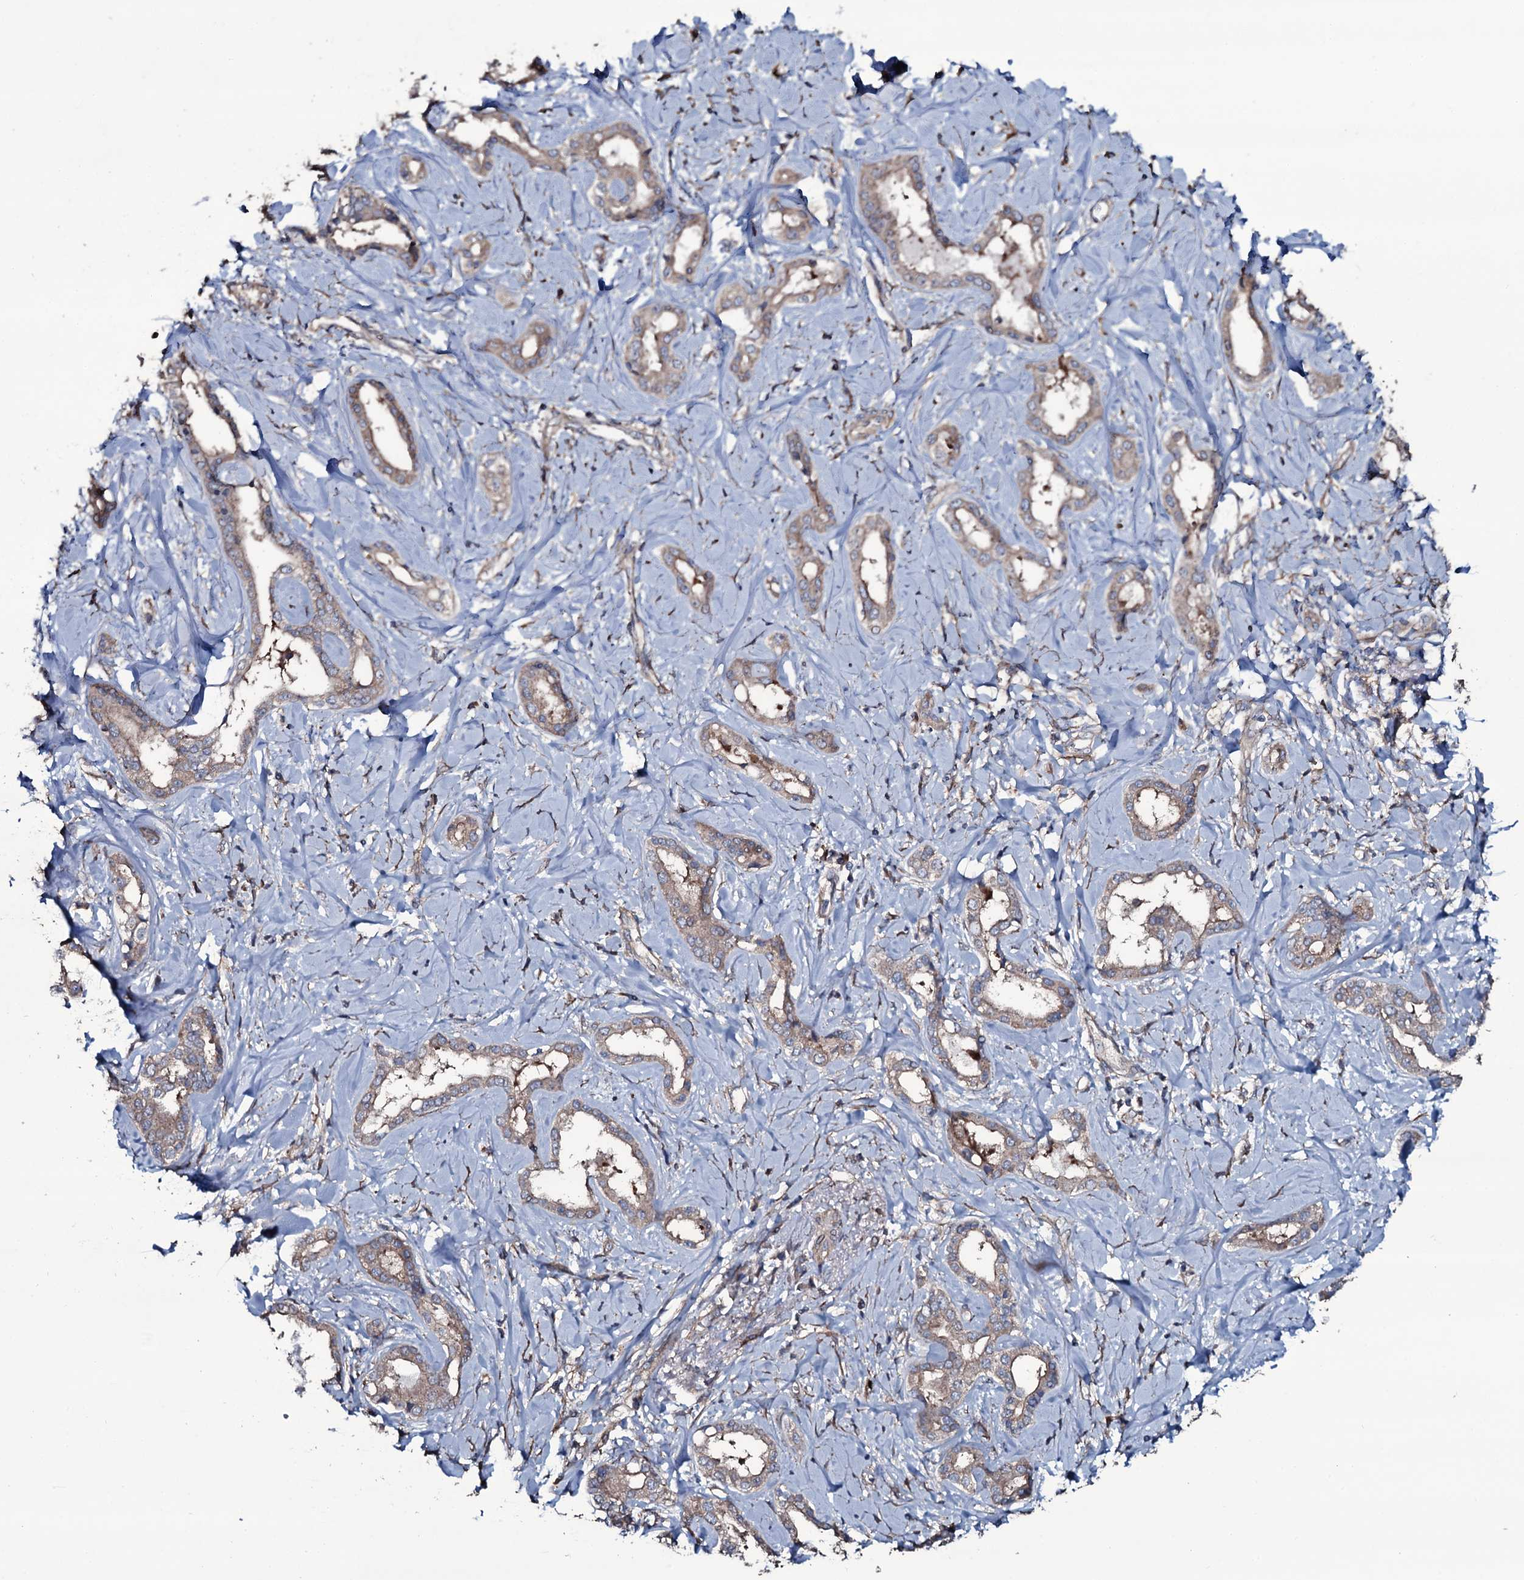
{"staining": {"intensity": "weak", "quantity": ">75%", "location": "cytoplasmic/membranous"}, "tissue": "liver cancer", "cell_type": "Tumor cells", "image_type": "cancer", "snomed": [{"axis": "morphology", "description": "Cholangiocarcinoma"}, {"axis": "topography", "description": "Liver"}], "caption": "A histopathology image of liver cancer (cholangiocarcinoma) stained for a protein displays weak cytoplasmic/membranous brown staining in tumor cells.", "gene": "WIPF3", "patient": {"sex": "female", "age": 77}}